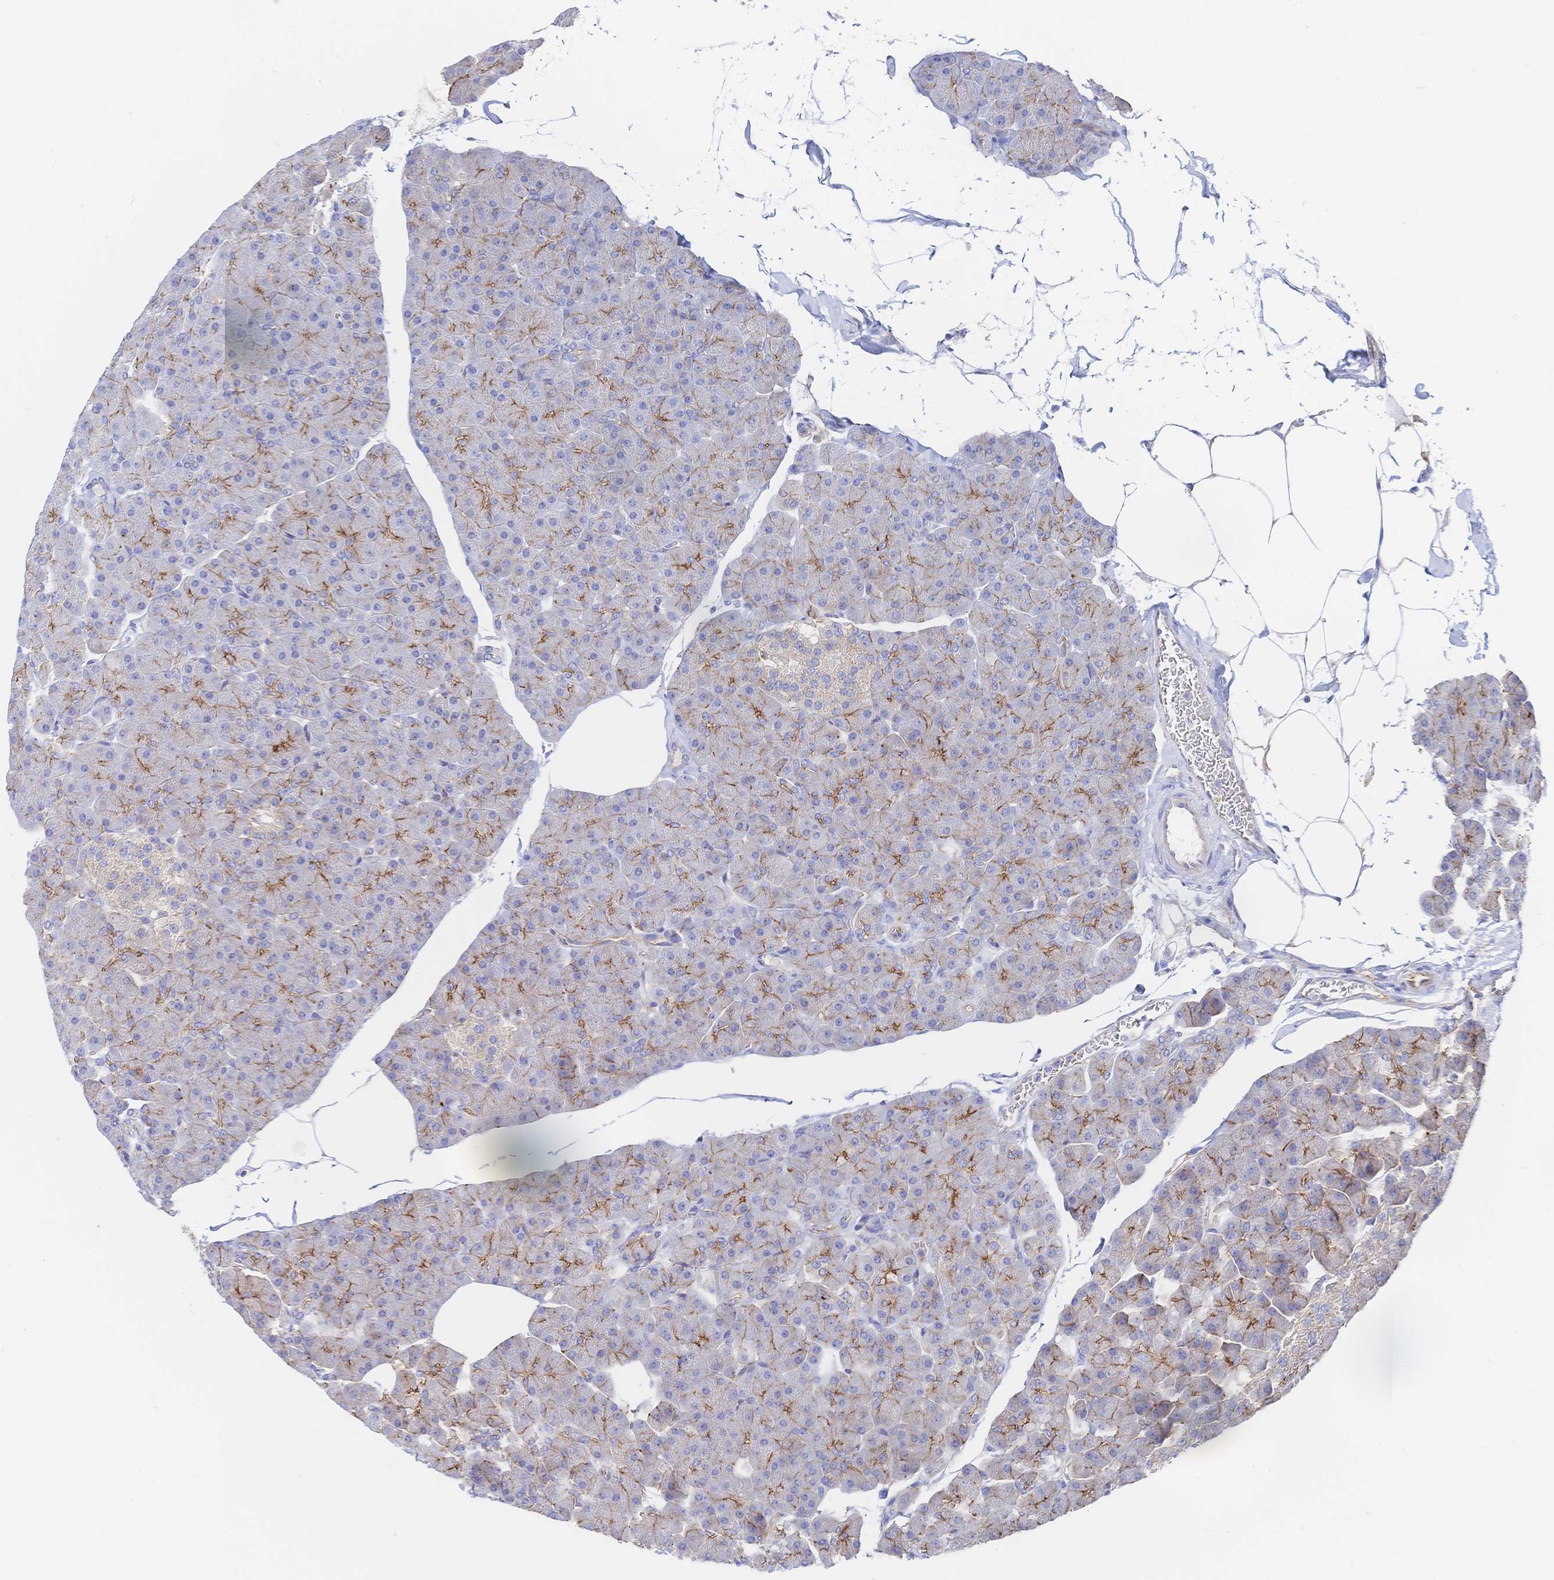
{"staining": {"intensity": "moderate", "quantity": "25%-75%", "location": "cytoplasmic/membranous"}, "tissue": "pancreas", "cell_type": "Exocrine glandular cells", "image_type": "normal", "snomed": [{"axis": "morphology", "description": "Normal tissue, NOS"}, {"axis": "topography", "description": "Pancreas"}], "caption": "Exocrine glandular cells demonstrate medium levels of moderate cytoplasmic/membranous expression in about 25%-75% of cells in normal pancreas.", "gene": "F11R", "patient": {"sex": "male", "age": 35}}